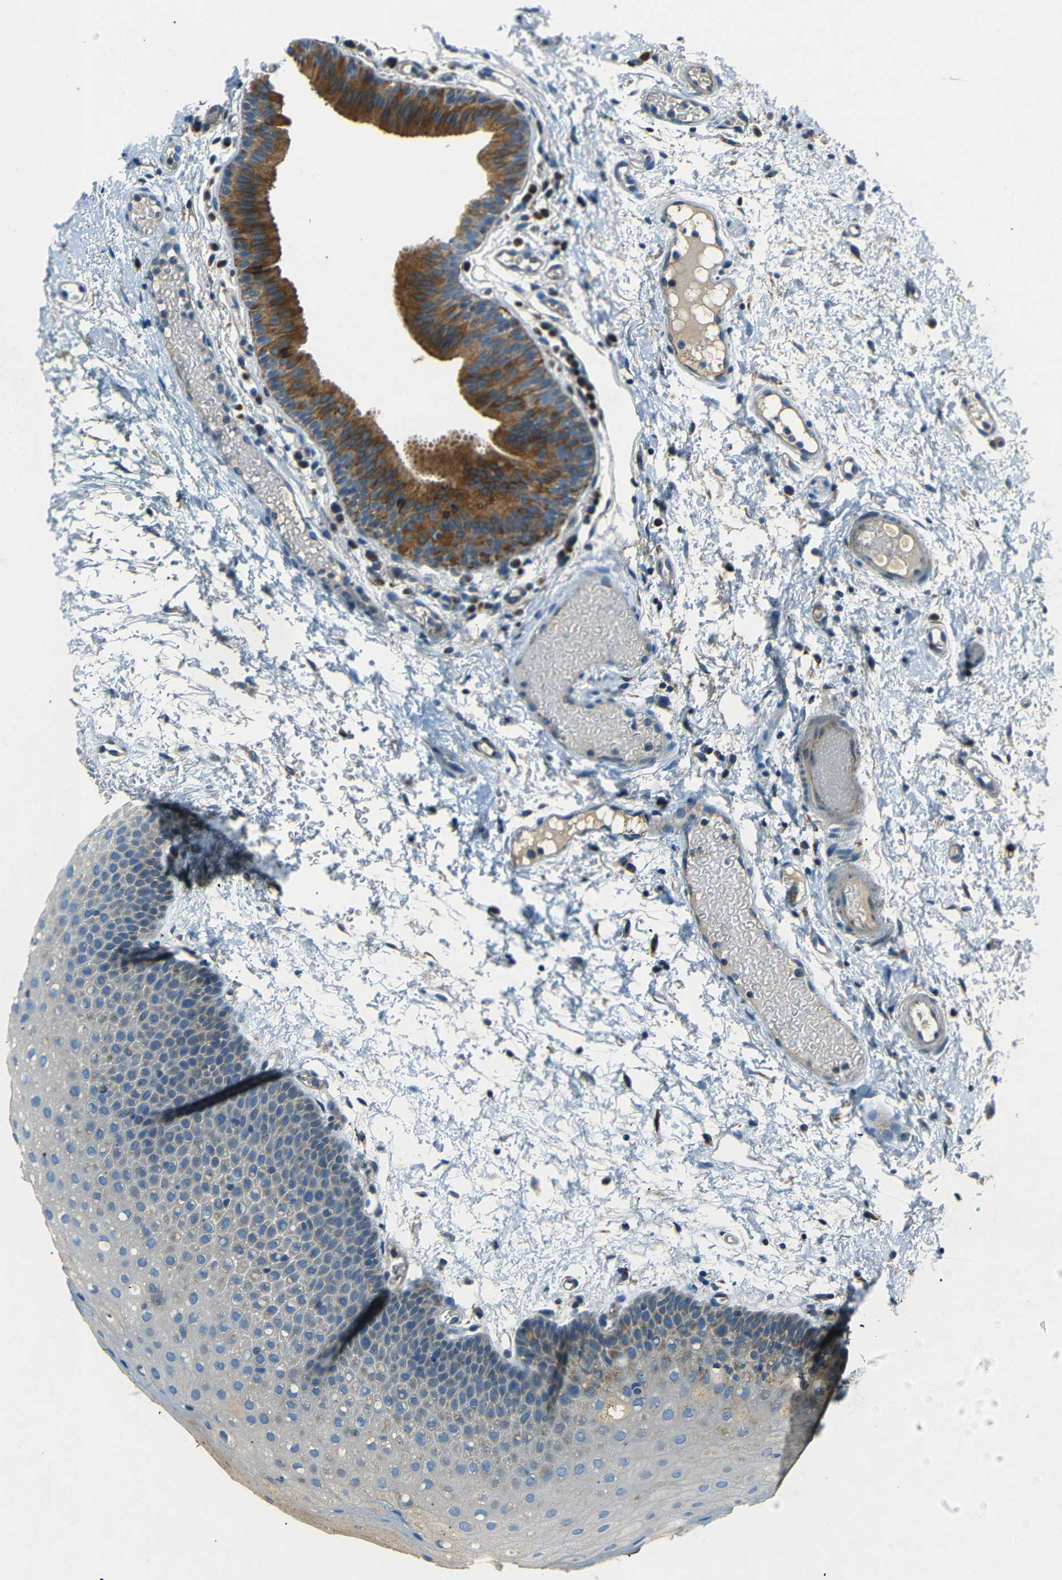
{"staining": {"intensity": "weak", "quantity": "25%-75%", "location": "cytoplasmic/membranous"}, "tissue": "oral mucosa", "cell_type": "Squamous epithelial cells", "image_type": "normal", "snomed": [{"axis": "morphology", "description": "Normal tissue, NOS"}, {"axis": "morphology", "description": "Squamous cell carcinoma, NOS"}, {"axis": "topography", "description": "Oral tissue"}, {"axis": "topography", "description": "Salivary gland"}, {"axis": "topography", "description": "Head-Neck"}], "caption": "Immunohistochemistry micrograph of unremarkable oral mucosa stained for a protein (brown), which reveals low levels of weak cytoplasmic/membranous staining in approximately 25%-75% of squamous epithelial cells.", "gene": "NETO2", "patient": {"sex": "female", "age": 62}}